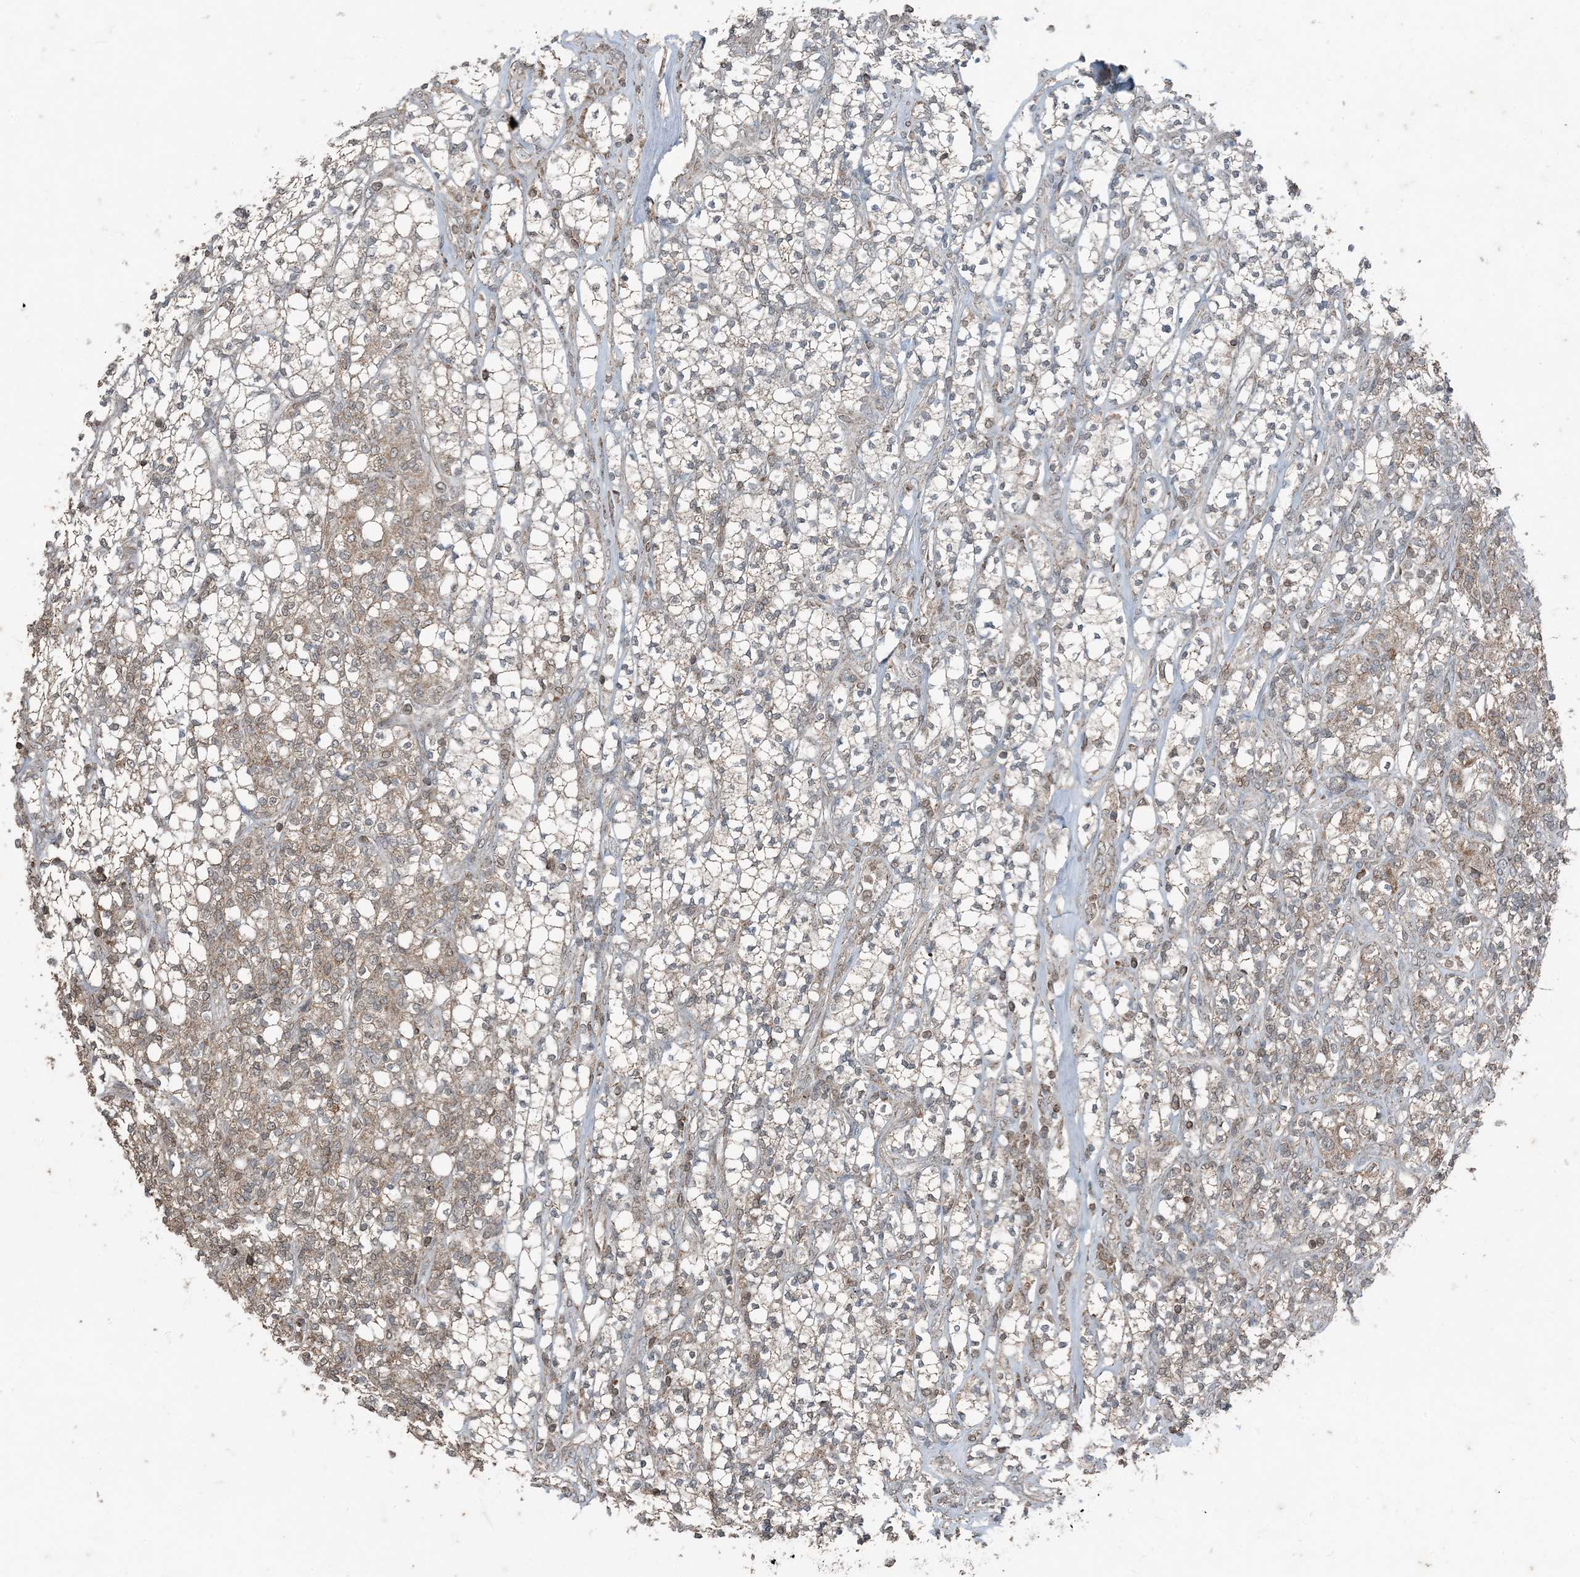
{"staining": {"intensity": "weak", "quantity": "25%-75%", "location": "cytoplasmic/membranous"}, "tissue": "renal cancer", "cell_type": "Tumor cells", "image_type": "cancer", "snomed": [{"axis": "morphology", "description": "Adenocarcinoma, NOS"}, {"axis": "topography", "description": "Kidney"}], "caption": "Renal cancer was stained to show a protein in brown. There is low levels of weak cytoplasmic/membranous staining in approximately 25%-75% of tumor cells.", "gene": "GNL1", "patient": {"sex": "male", "age": 77}}